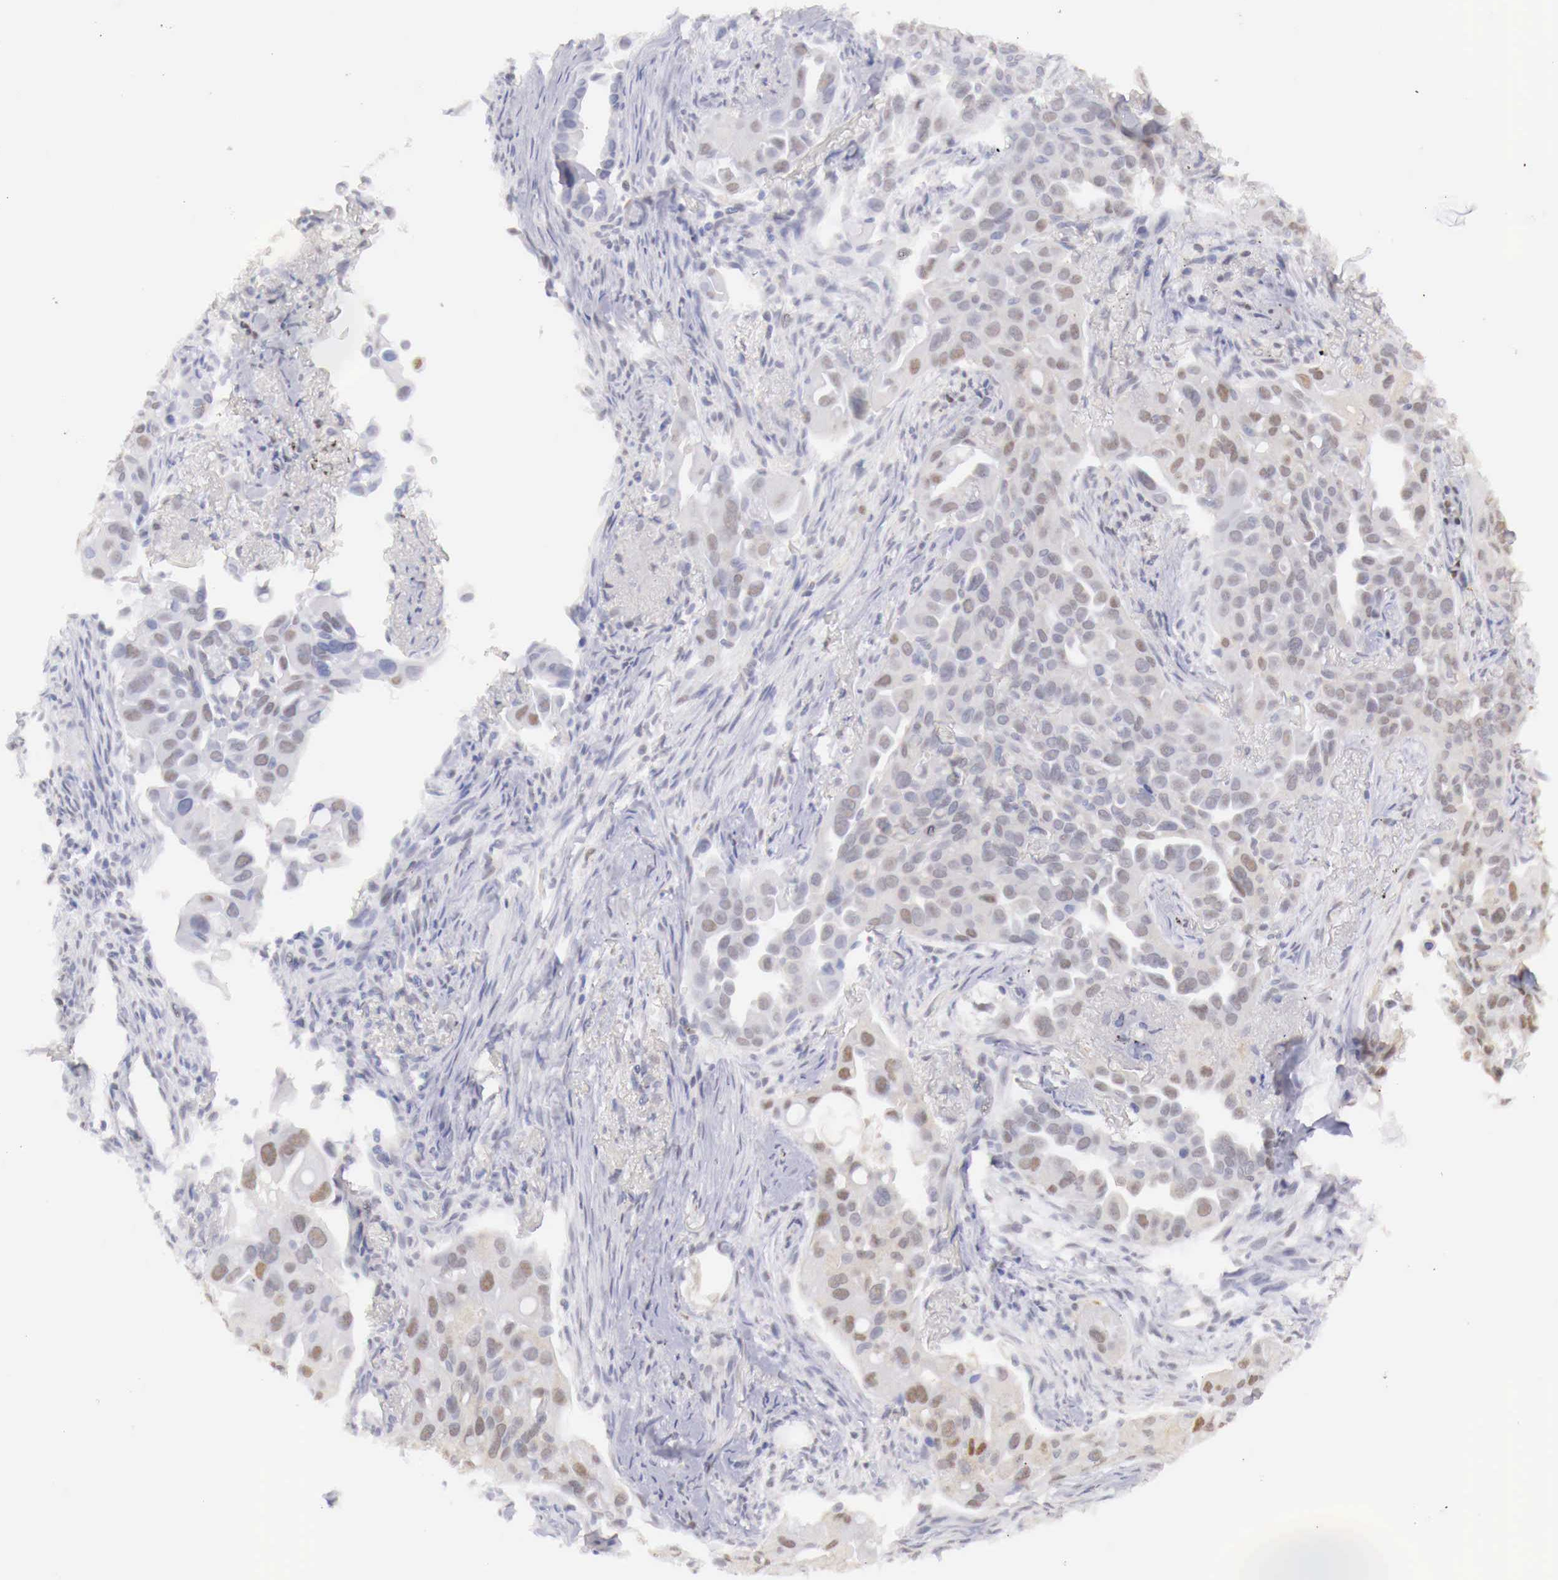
{"staining": {"intensity": "weak", "quantity": "<25%", "location": "nuclear"}, "tissue": "lung cancer", "cell_type": "Tumor cells", "image_type": "cancer", "snomed": [{"axis": "morphology", "description": "Adenocarcinoma, NOS"}, {"axis": "topography", "description": "Lung"}], "caption": "Immunohistochemistry (IHC) of human adenocarcinoma (lung) demonstrates no positivity in tumor cells. The staining is performed using DAB brown chromogen with nuclei counter-stained in using hematoxylin.", "gene": "UBA1", "patient": {"sex": "male", "age": 68}}